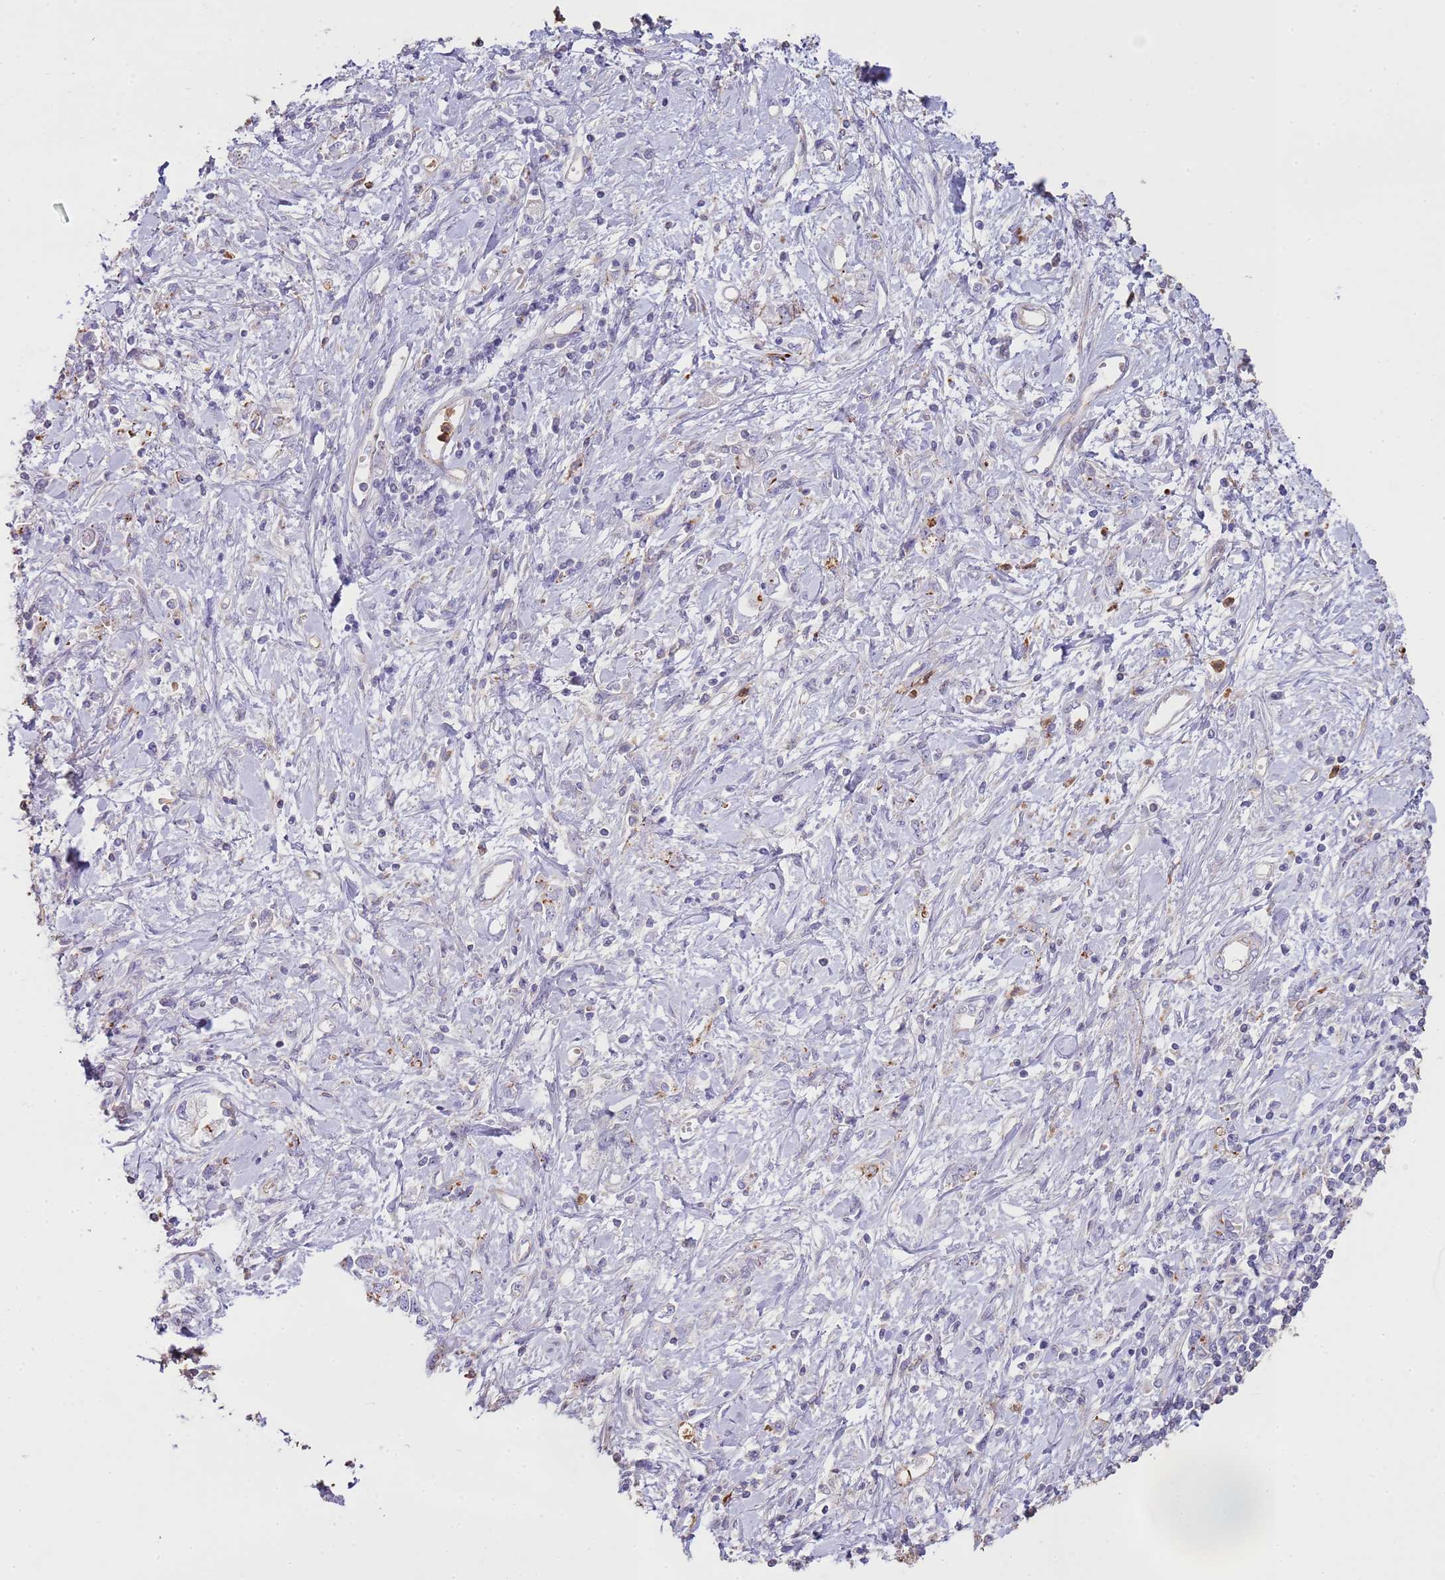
{"staining": {"intensity": "negative", "quantity": "none", "location": "none"}, "tissue": "stomach cancer", "cell_type": "Tumor cells", "image_type": "cancer", "snomed": [{"axis": "morphology", "description": "Adenocarcinoma, NOS"}, {"axis": "topography", "description": "Stomach"}], "caption": "The micrograph shows no staining of tumor cells in stomach cancer (adenocarcinoma). (DAB (3,3'-diaminobenzidine) IHC with hematoxylin counter stain).", "gene": "NDUFAF4", "patient": {"sex": "female", "age": 76}}